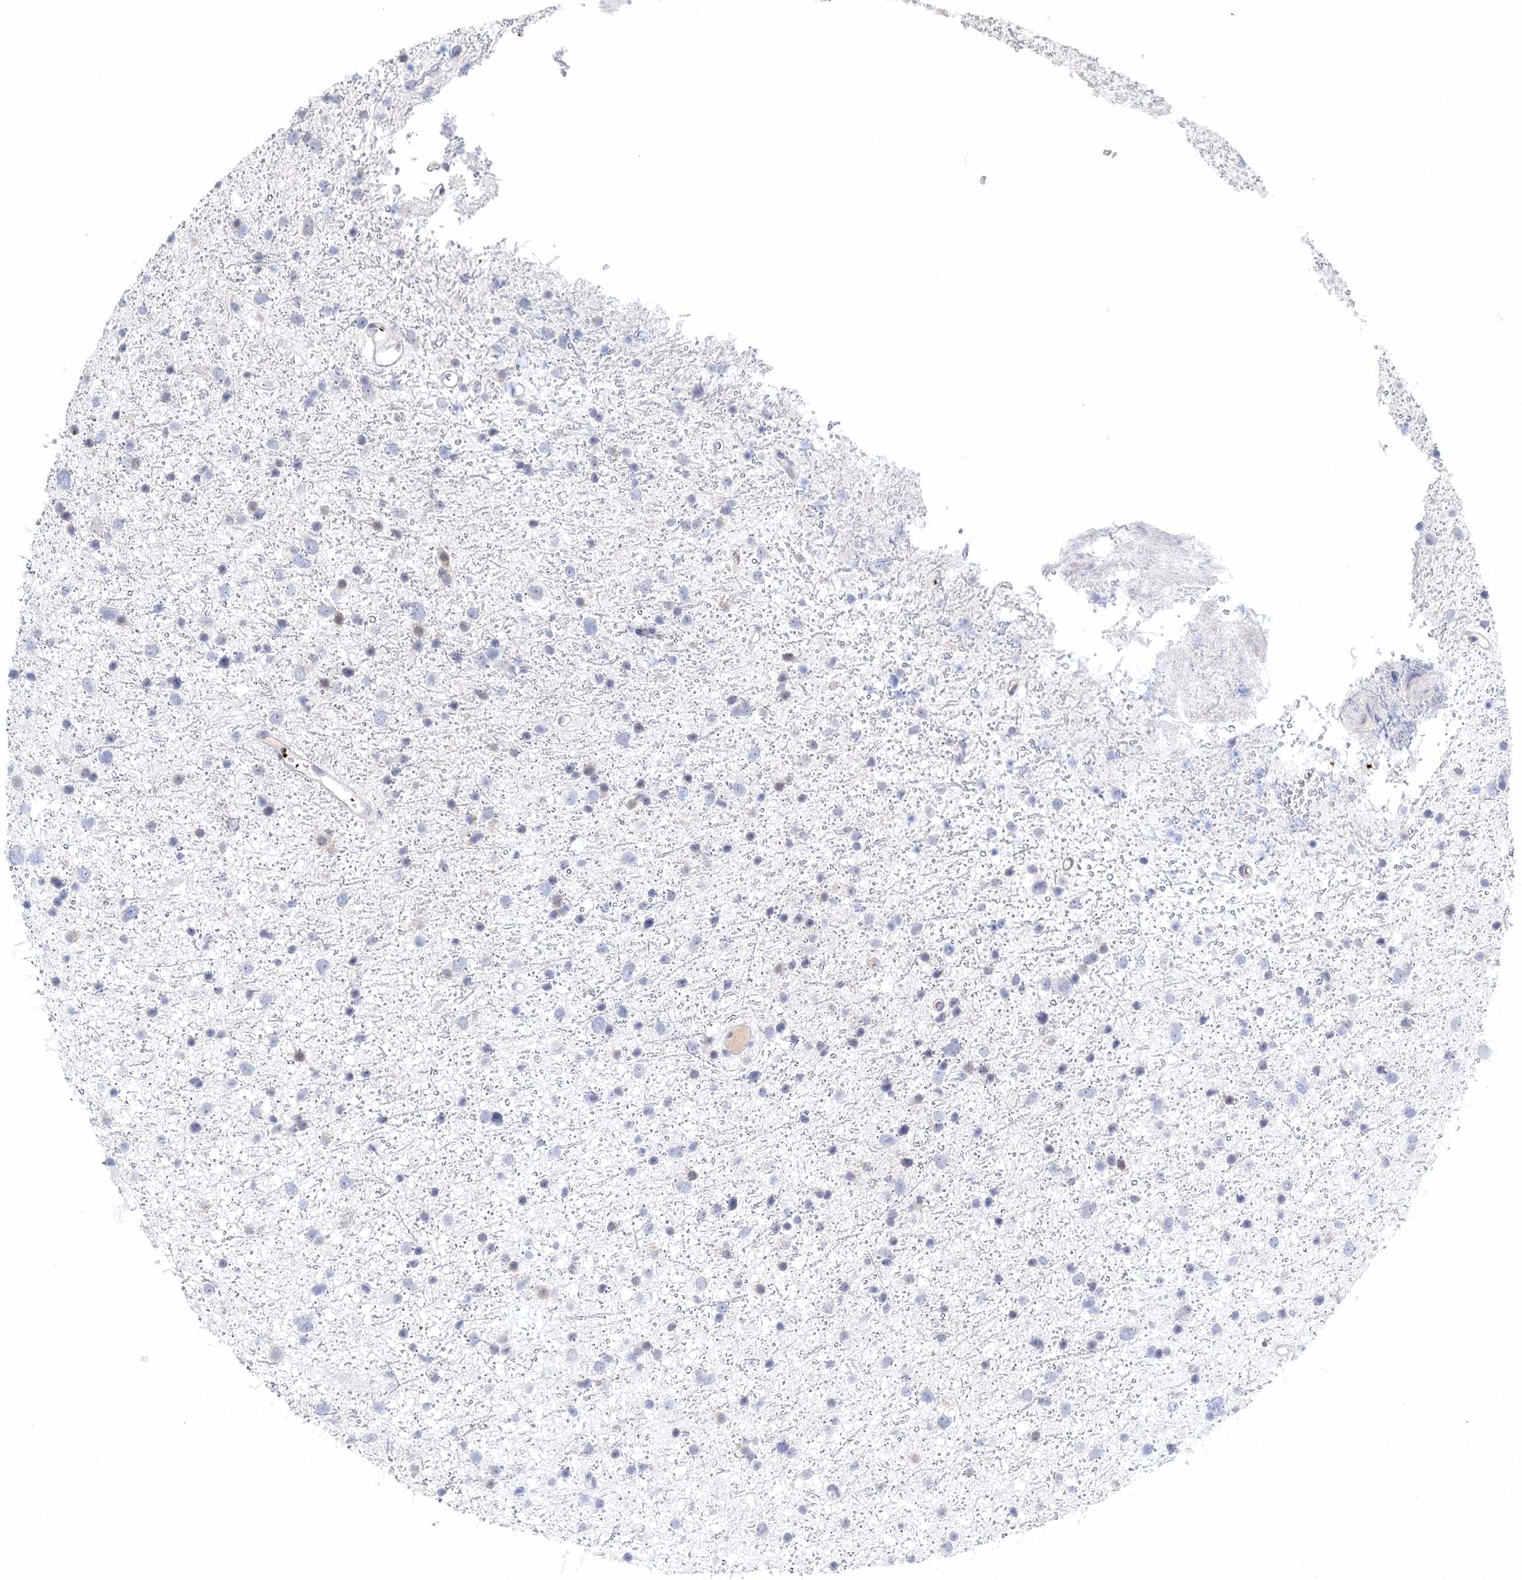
{"staining": {"intensity": "negative", "quantity": "none", "location": "none"}, "tissue": "glioma", "cell_type": "Tumor cells", "image_type": "cancer", "snomed": [{"axis": "morphology", "description": "Glioma, malignant, Low grade"}, {"axis": "topography", "description": "Cerebral cortex"}], "caption": "This is an immunohistochemistry (IHC) photomicrograph of human glioma. There is no expression in tumor cells.", "gene": "MYOZ2", "patient": {"sex": "female", "age": 39}}